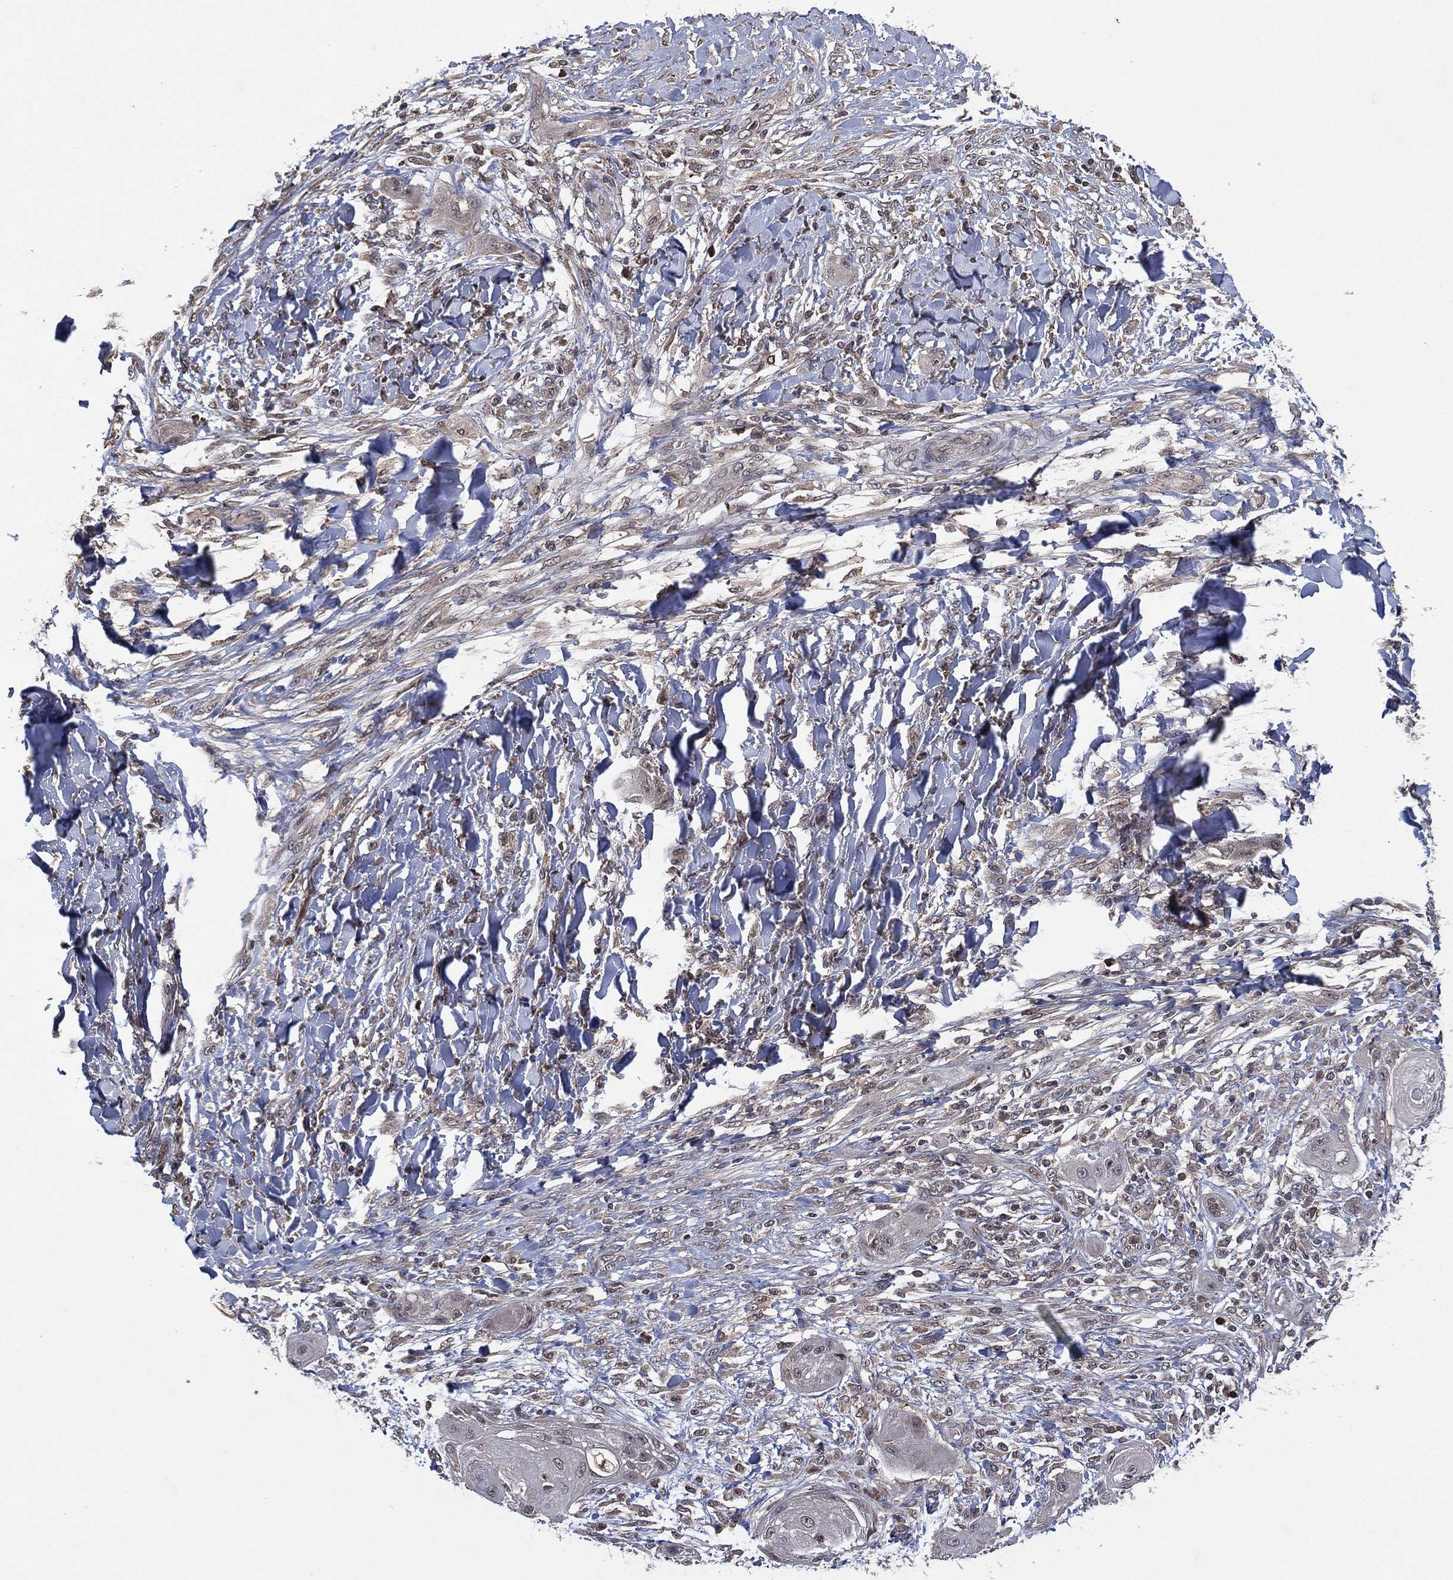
{"staining": {"intensity": "negative", "quantity": "none", "location": "none"}, "tissue": "skin cancer", "cell_type": "Tumor cells", "image_type": "cancer", "snomed": [{"axis": "morphology", "description": "Squamous cell carcinoma, NOS"}, {"axis": "topography", "description": "Skin"}], "caption": "Tumor cells show no significant expression in skin squamous cell carcinoma.", "gene": "ATG4B", "patient": {"sex": "male", "age": 62}}